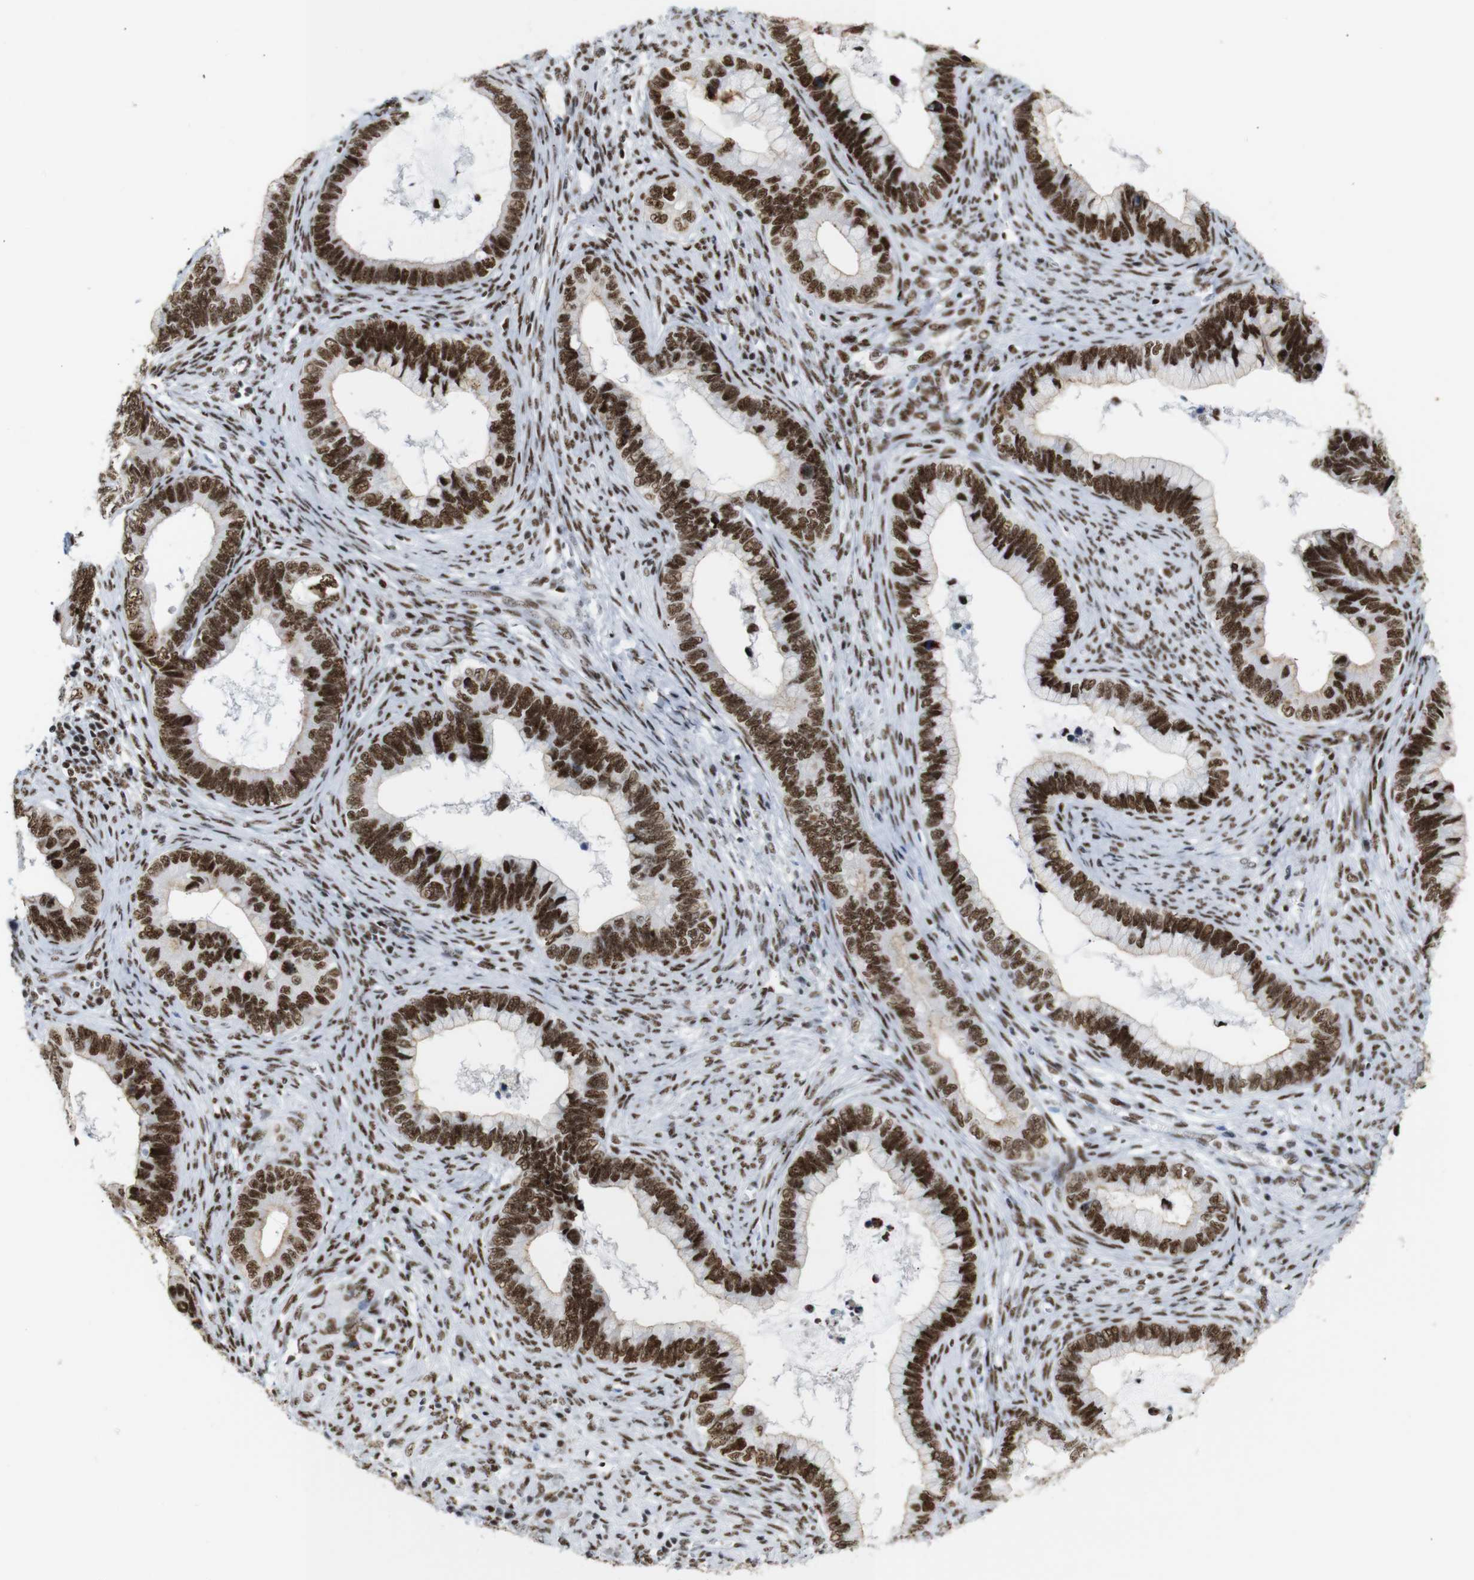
{"staining": {"intensity": "strong", "quantity": ">75%", "location": "nuclear"}, "tissue": "cervical cancer", "cell_type": "Tumor cells", "image_type": "cancer", "snomed": [{"axis": "morphology", "description": "Adenocarcinoma, NOS"}, {"axis": "topography", "description": "Cervix"}], "caption": "Brown immunohistochemical staining in human adenocarcinoma (cervical) demonstrates strong nuclear expression in approximately >75% of tumor cells. The staining was performed using DAB (3,3'-diaminobenzidine) to visualize the protein expression in brown, while the nuclei were stained in blue with hematoxylin (Magnification: 20x).", "gene": "TRA2B", "patient": {"sex": "female", "age": 44}}